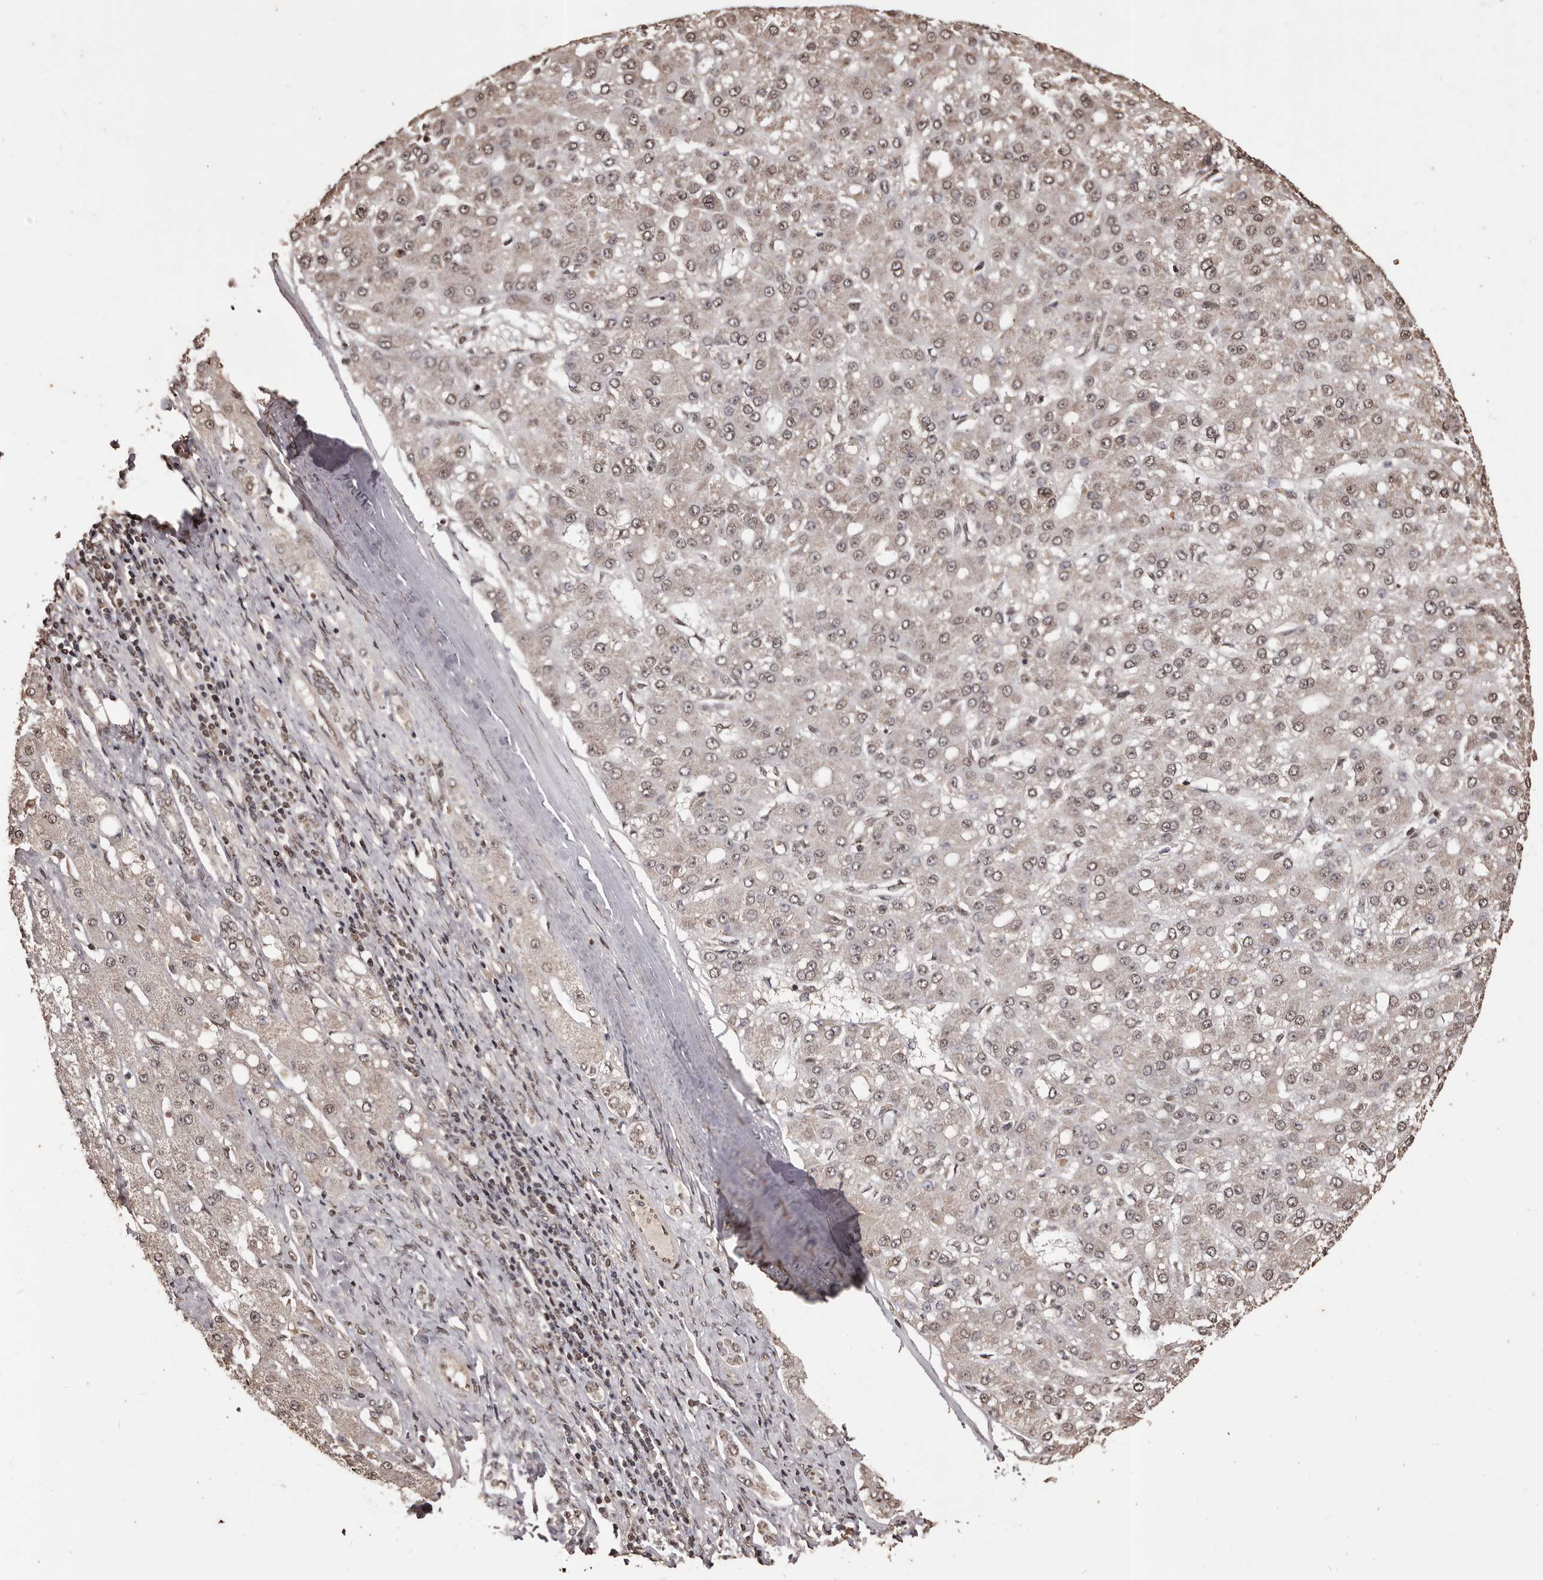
{"staining": {"intensity": "weak", "quantity": ">75%", "location": "nuclear"}, "tissue": "liver cancer", "cell_type": "Tumor cells", "image_type": "cancer", "snomed": [{"axis": "morphology", "description": "Carcinoma, Hepatocellular, NOS"}, {"axis": "topography", "description": "Liver"}], "caption": "Liver hepatocellular carcinoma stained with DAB (3,3'-diaminobenzidine) IHC exhibits low levels of weak nuclear expression in about >75% of tumor cells. The protein is stained brown, and the nuclei are stained in blue (DAB IHC with brightfield microscopy, high magnification).", "gene": "NAV1", "patient": {"sex": "male", "age": 67}}